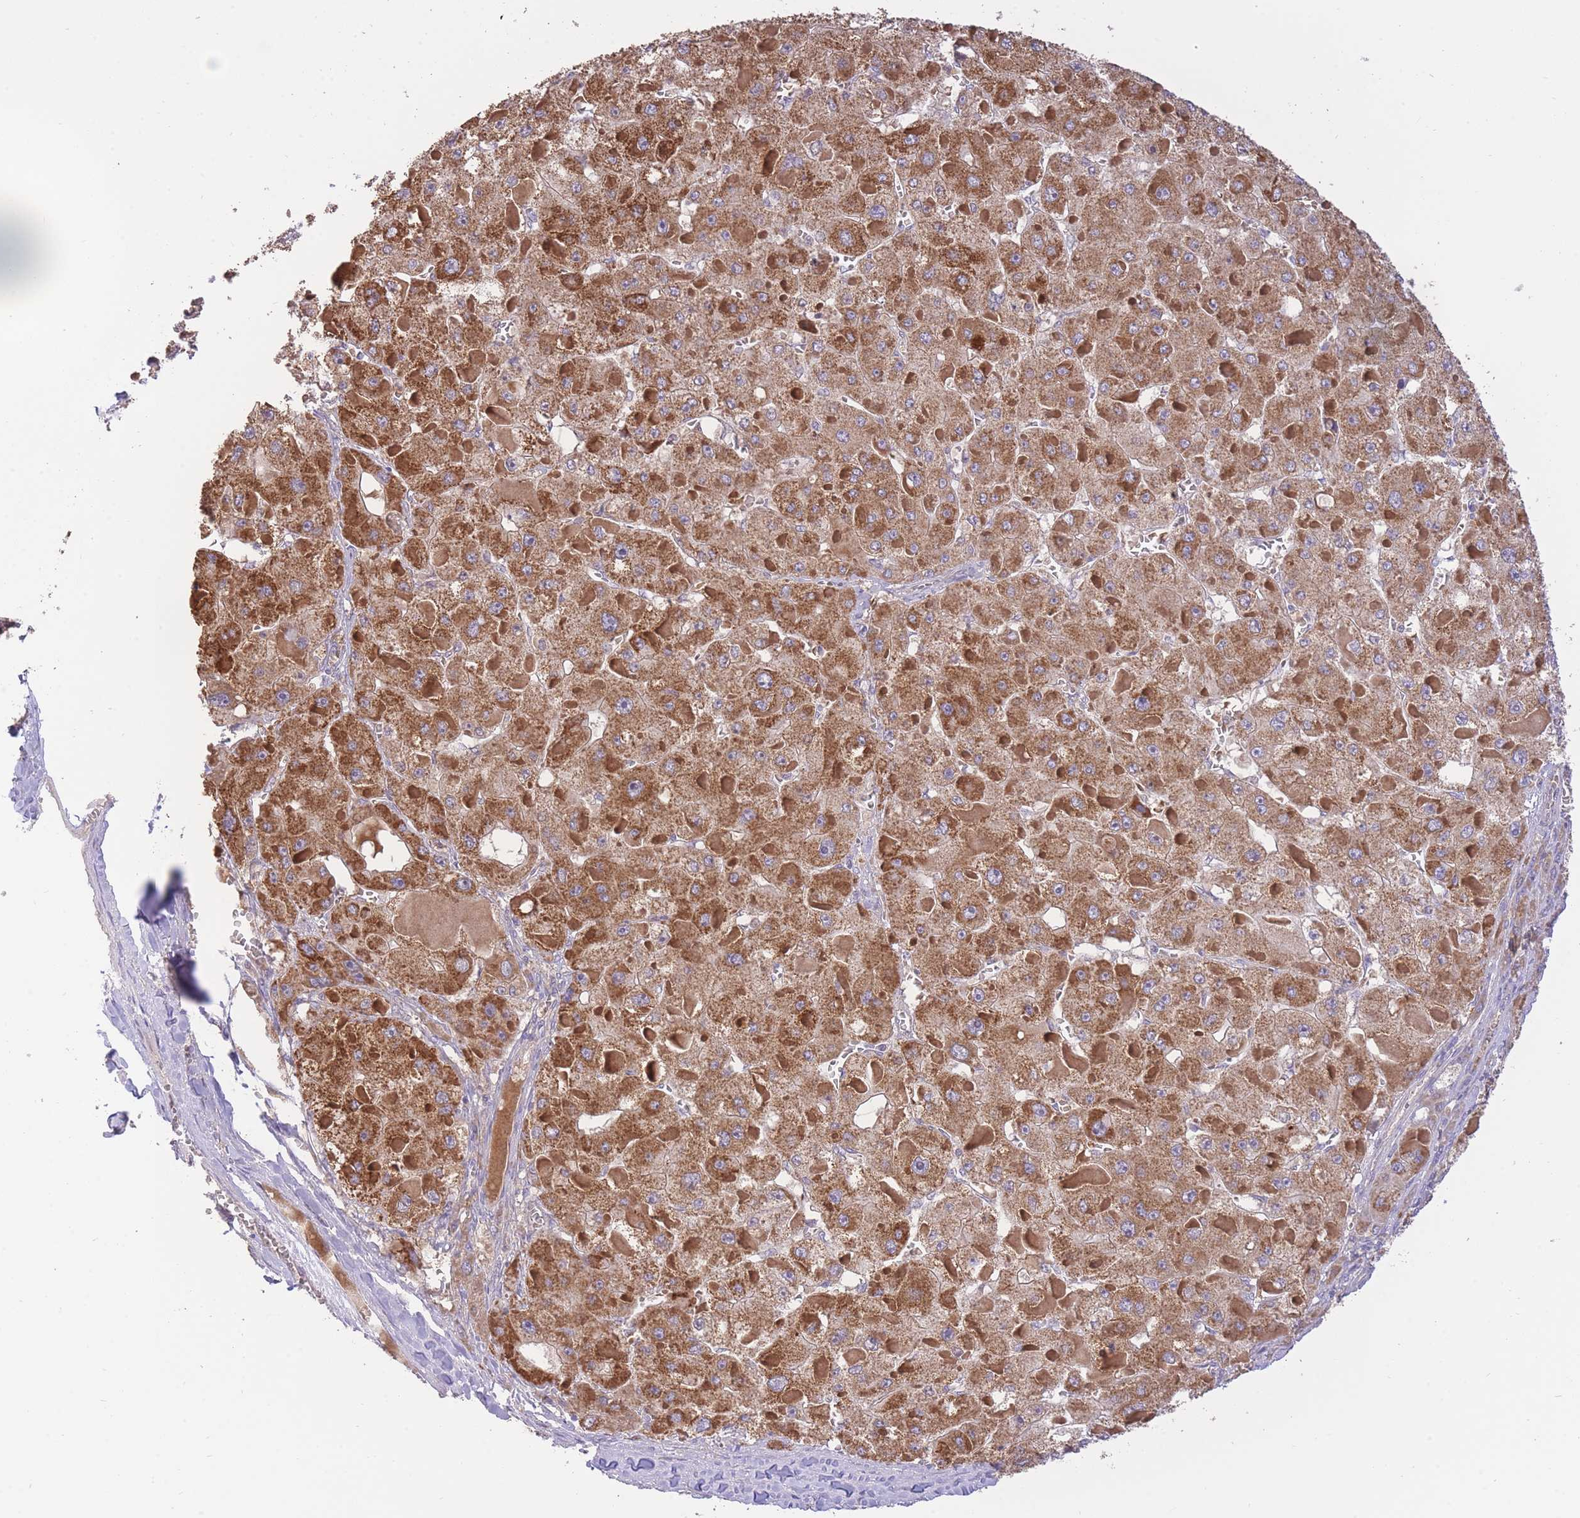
{"staining": {"intensity": "strong", "quantity": ">75%", "location": "cytoplasmic/membranous"}, "tissue": "liver cancer", "cell_type": "Tumor cells", "image_type": "cancer", "snomed": [{"axis": "morphology", "description": "Carcinoma, Hepatocellular, NOS"}, {"axis": "topography", "description": "Liver"}], "caption": "A brown stain shows strong cytoplasmic/membranous positivity of a protein in human liver cancer tumor cells.", "gene": "PREP", "patient": {"sex": "female", "age": 73}}